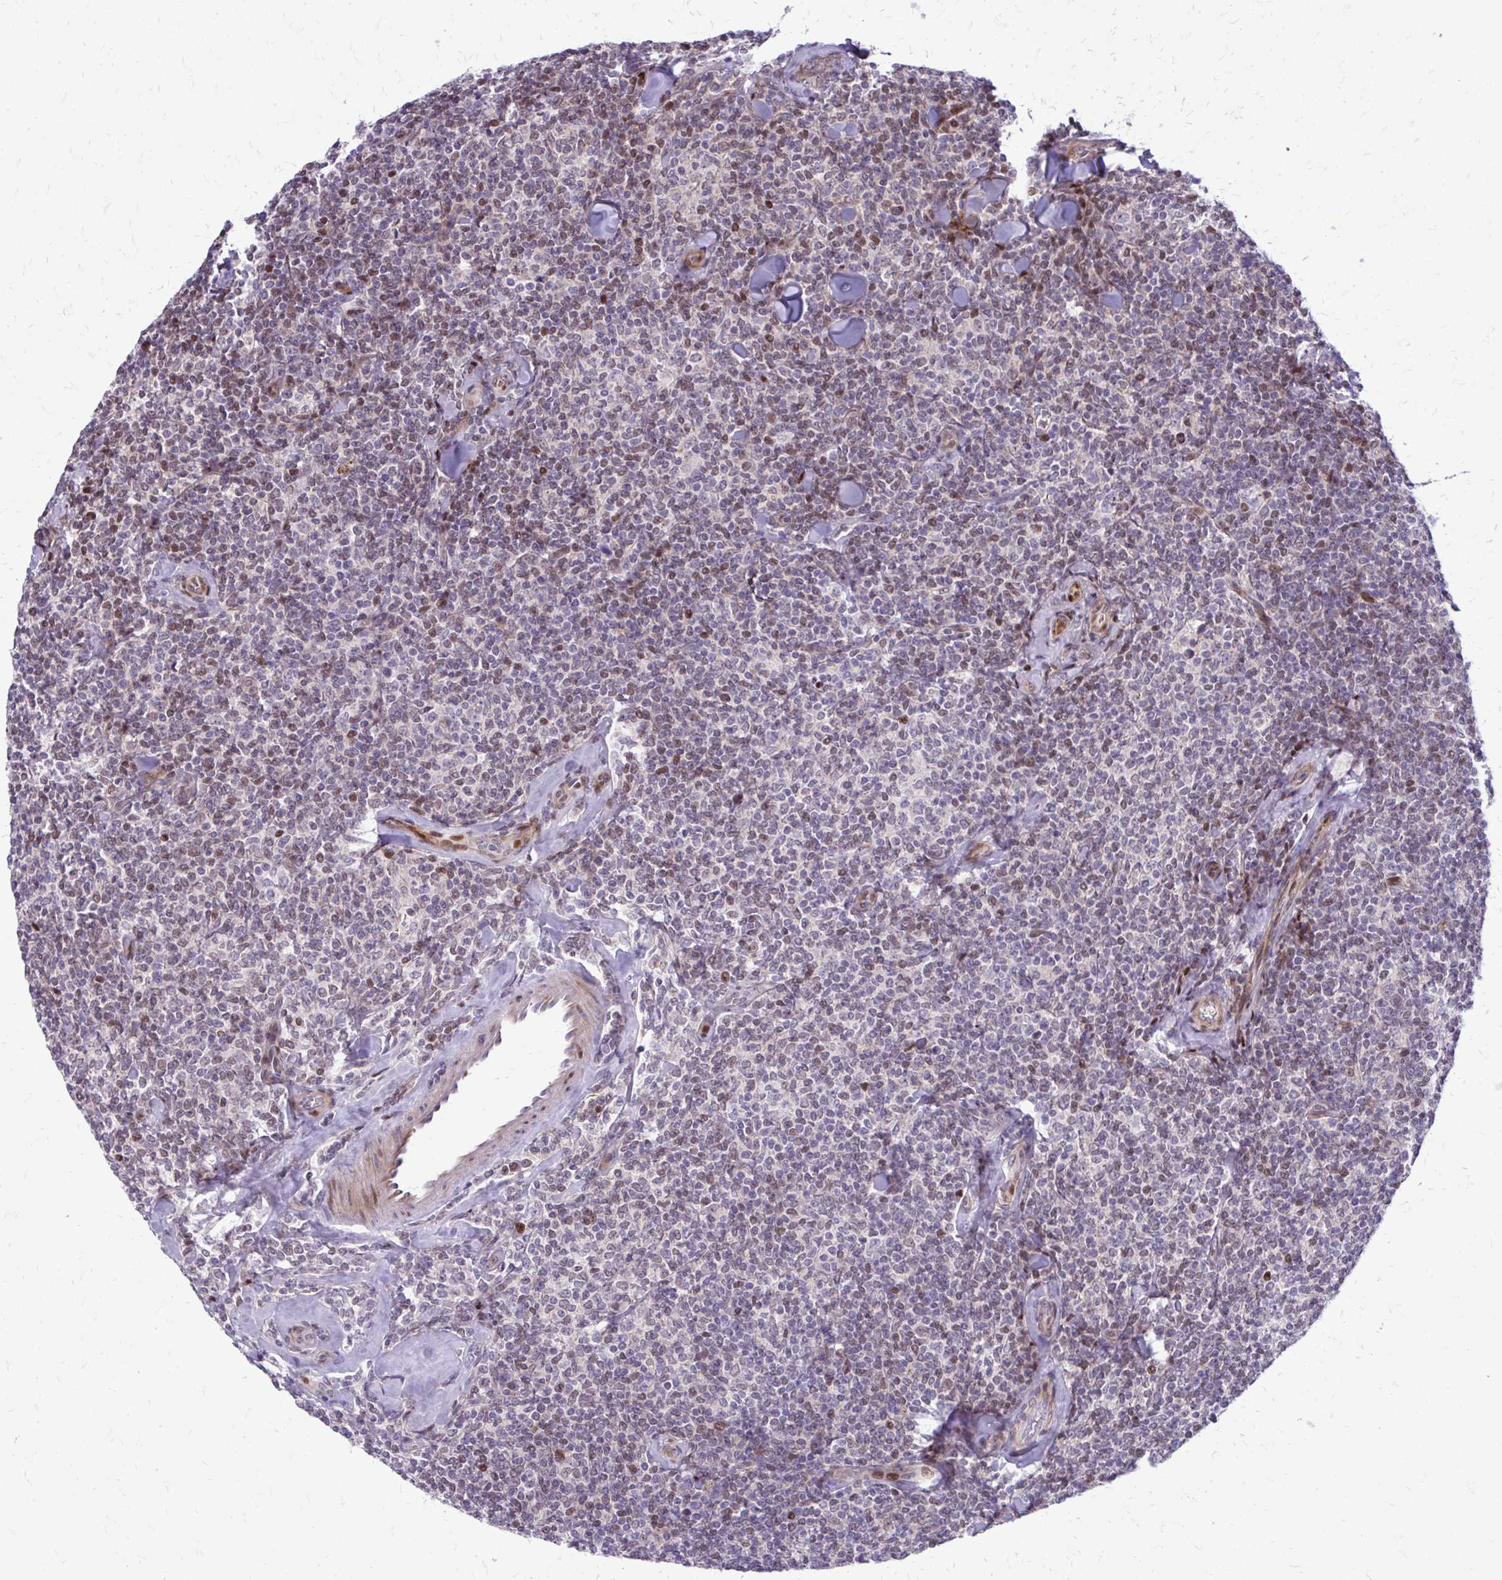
{"staining": {"intensity": "moderate", "quantity": "25%-75%", "location": "nuclear"}, "tissue": "lymphoma", "cell_type": "Tumor cells", "image_type": "cancer", "snomed": [{"axis": "morphology", "description": "Malignant lymphoma, non-Hodgkin's type, Low grade"}, {"axis": "topography", "description": "Lymph node"}], "caption": "The image shows staining of malignant lymphoma, non-Hodgkin's type (low-grade), revealing moderate nuclear protein expression (brown color) within tumor cells.", "gene": "PPDPFL", "patient": {"sex": "female", "age": 56}}